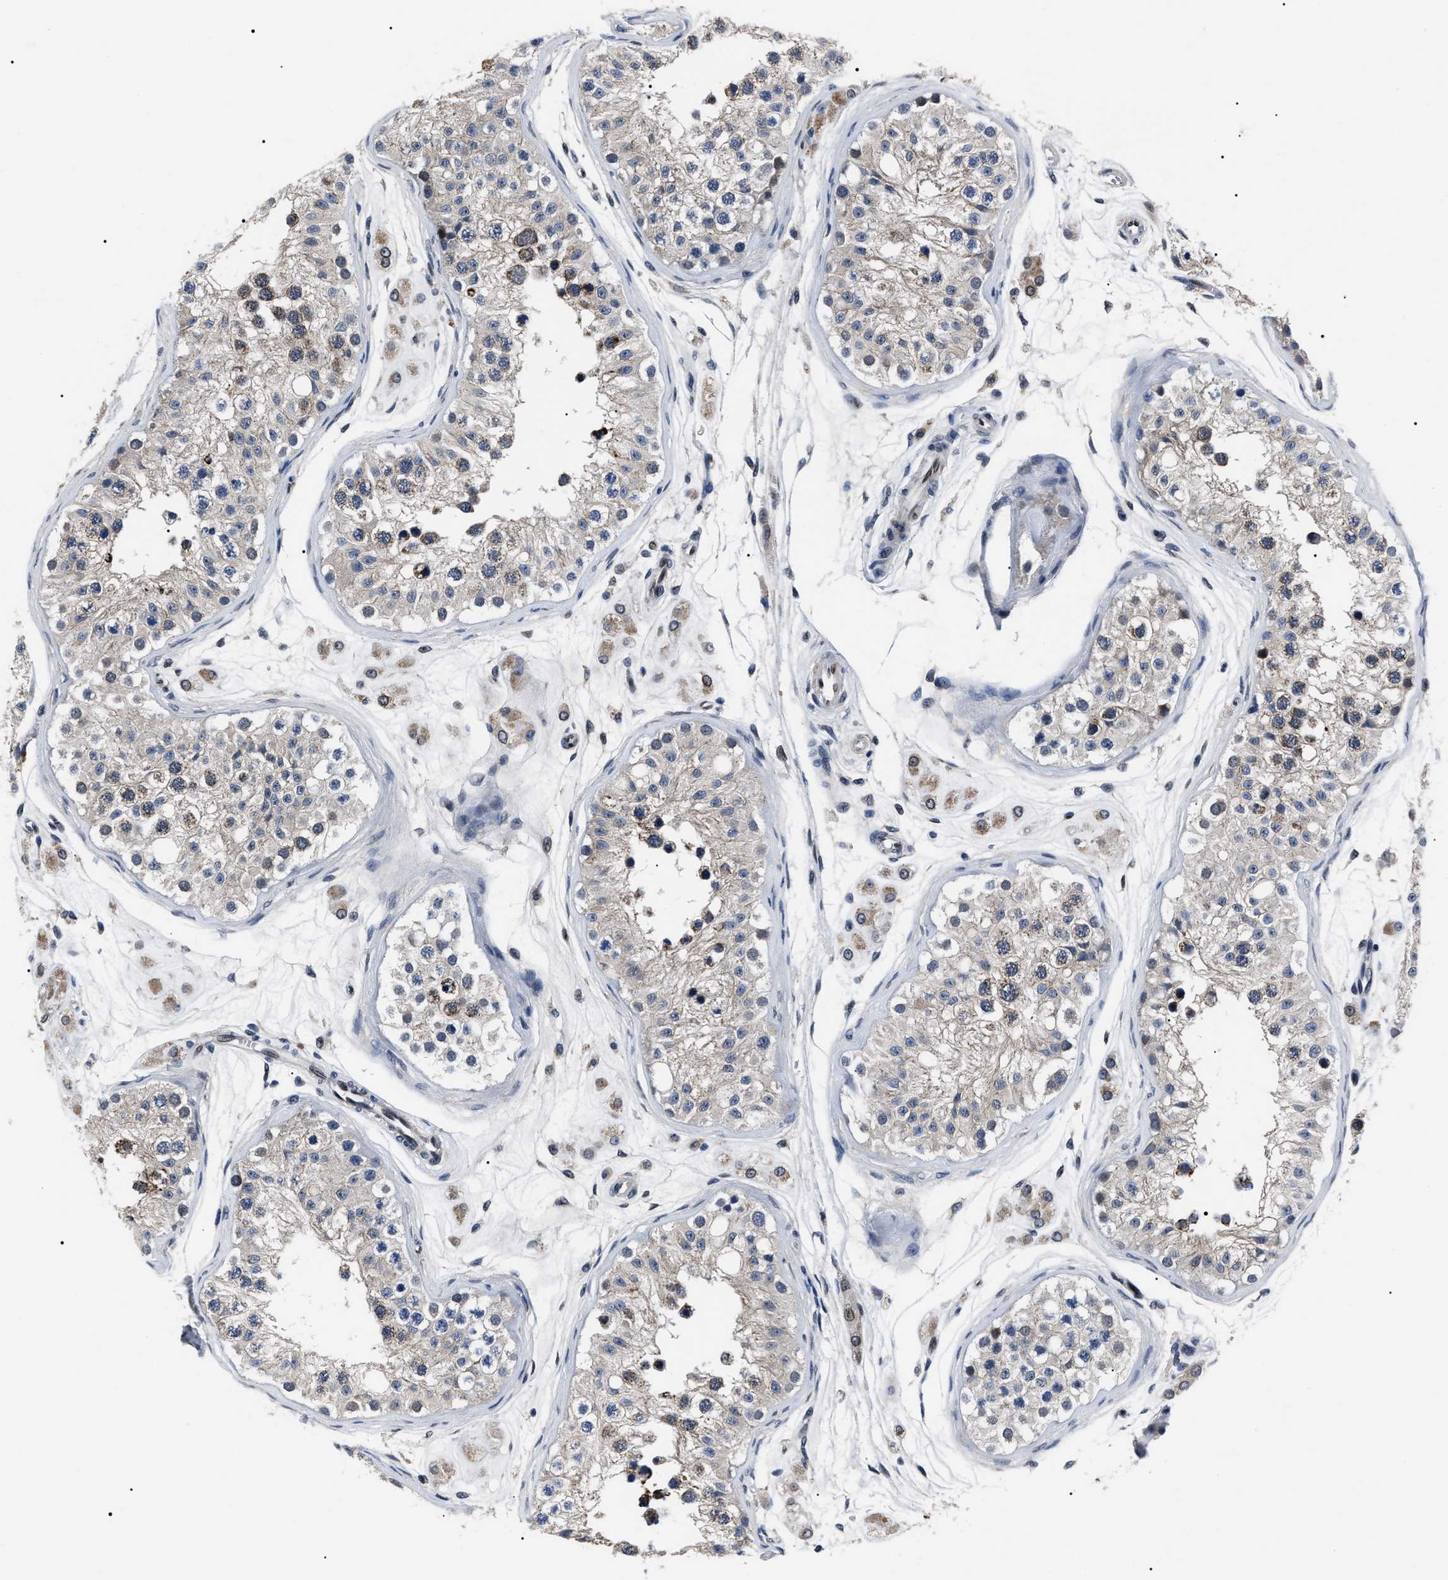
{"staining": {"intensity": "strong", "quantity": "25%-75%", "location": "cytoplasmic/membranous"}, "tissue": "testis", "cell_type": "Cells in seminiferous ducts", "image_type": "normal", "snomed": [{"axis": "morphology", "description": "Normal tissue, NOS"}, {"axis": "morphology", "description": "Adenocarcinoma, metastatic, NOS"}, {"axis": "topography", "description": "Testis"}], "caption": "Protein staining of benign testis reveals strong cytoplasmic/membranous expression in about 25%-75% of cells in seminiferous ducts. (DAB (3,3'-diaminobenzidine) = brown stain, brightfield microscopy at high magnification).", "gene": "LRRC14", "patient": {"sex": "male", "age": 26}}